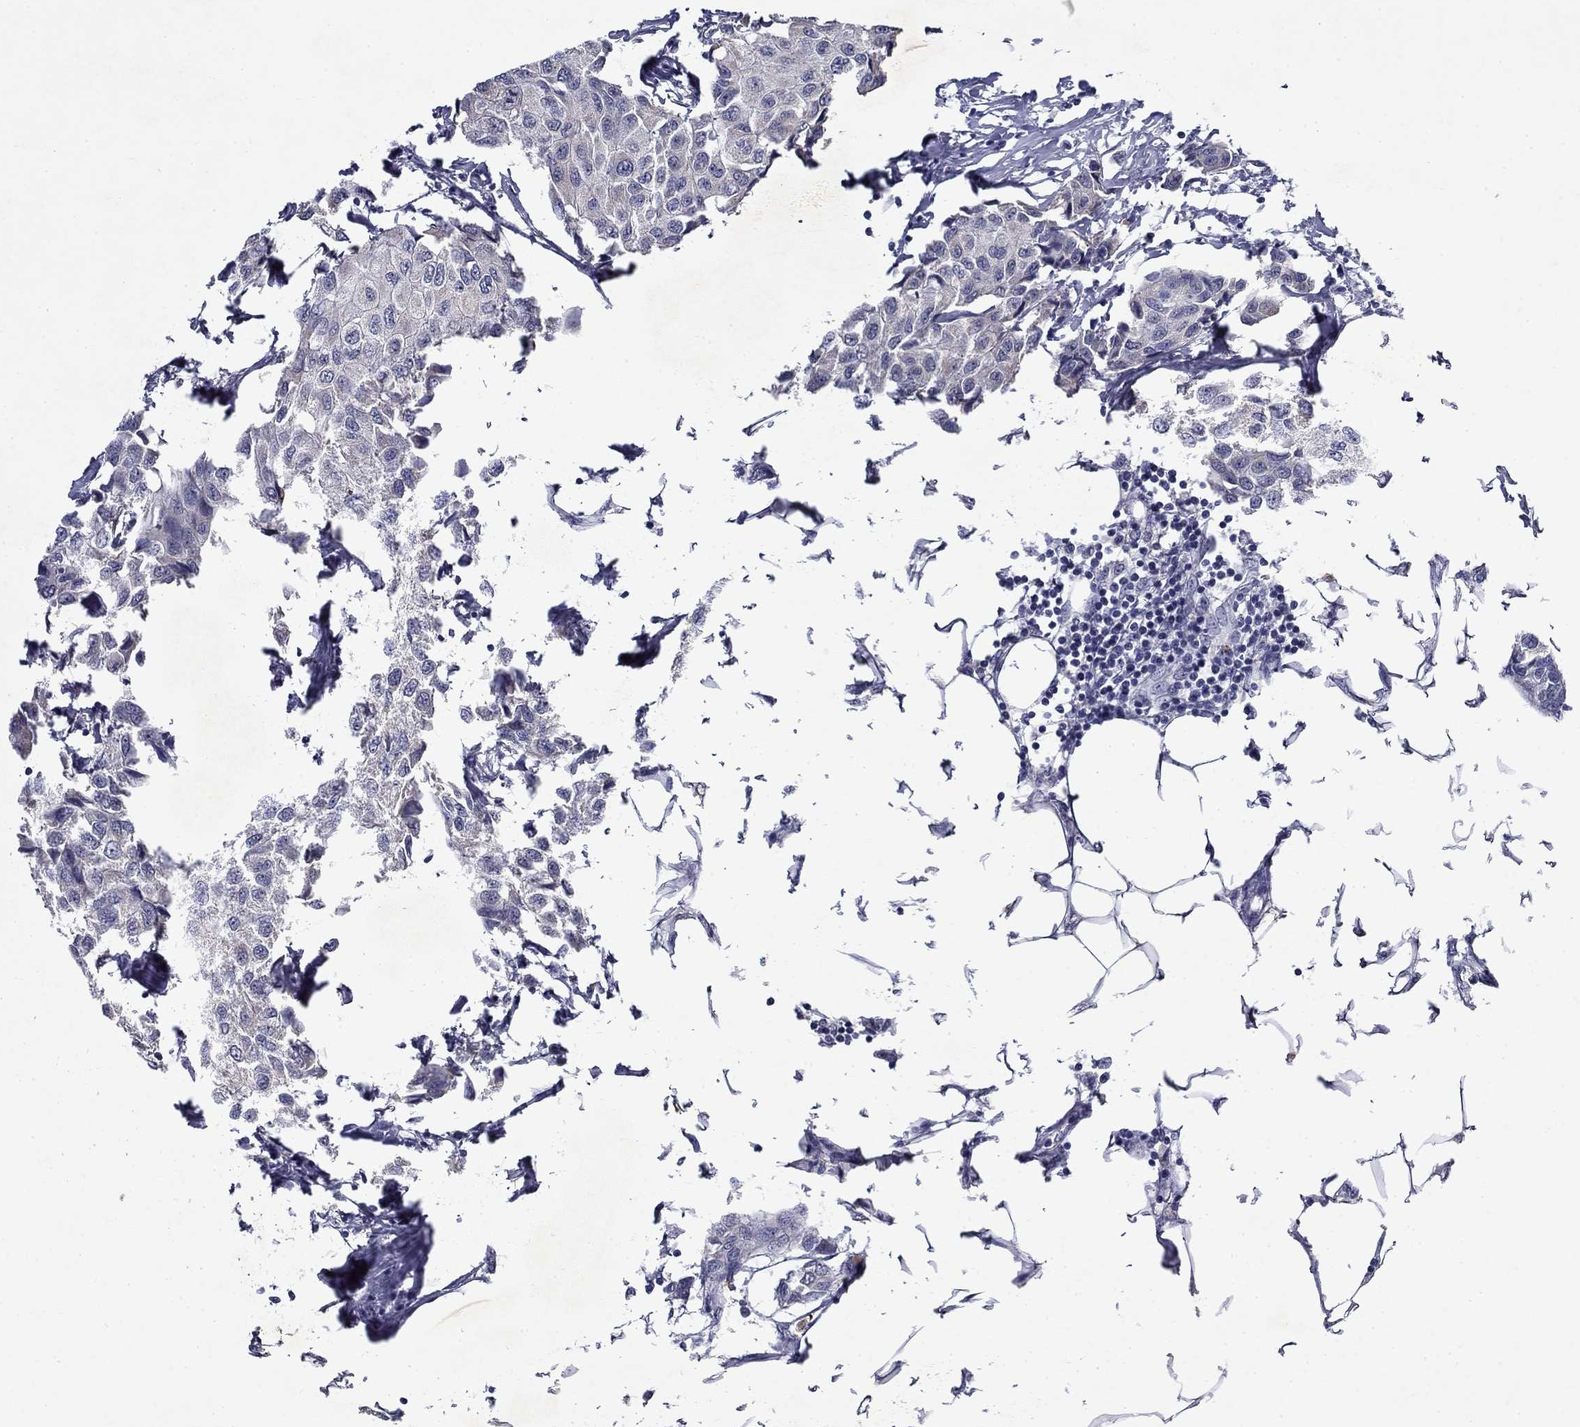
{"staining": {"intensity": "negative", "quantity": "none", "location": "none"}, "tissue": "breast cancer", "cell_type": "Tumor cells", "image_type": "cancer", "snomed": [{"axis": "morphology", "description": "Duct carcinoma"}, {"axis": "topography", "description": "Breast"}], "caption": "The photomicrograph exhibits no significant positivity in tumor cells of breast cancer (infiltrating ductal carcinoma).", "gene": "IRF5", "patient": {"sex": "female", "age": 80}}